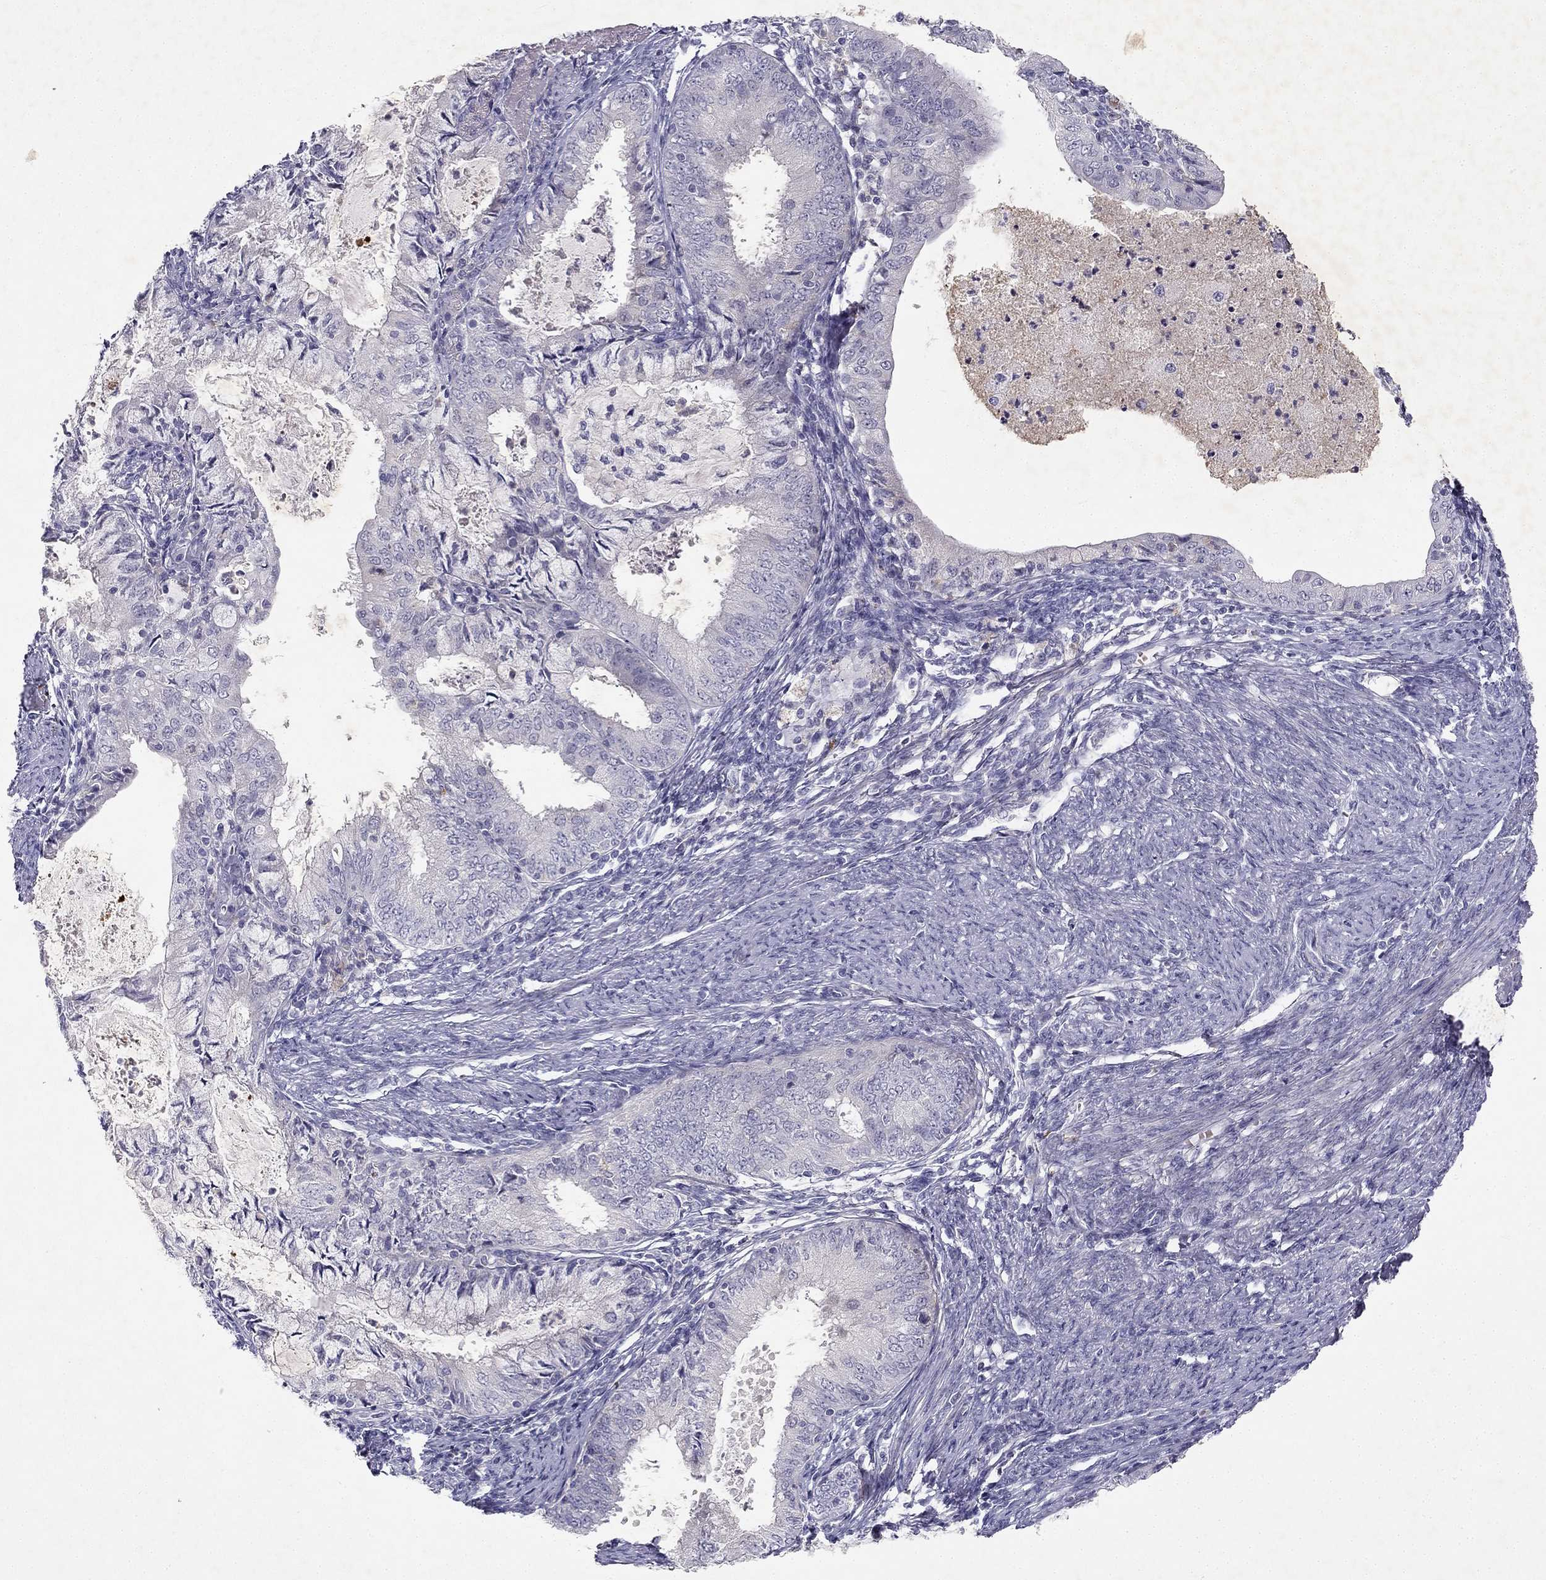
{"staining": {"intensity": "negative", "quantity": "none", "location": "none"}, "tissue": "endometrial cancer", "cell_type": "Tumor cells", "image_type": "cancer", "snomed": [{"axis": "morphology", "description": "Adenocarcinoma, NOS"}, {"axis": "topography", "description": "Endometrium"}], "caption": "Adenocarcinoma (endometrial) was stained to show a protein in brown. There is no significant positivity in tumor cells. (DAB (3,3'-diaminobenzidine) IHC visualized using brightfield microscopy, high magnification).", "gene": "SLC6A4", "patient": {"sex": "female", "age": 57}}